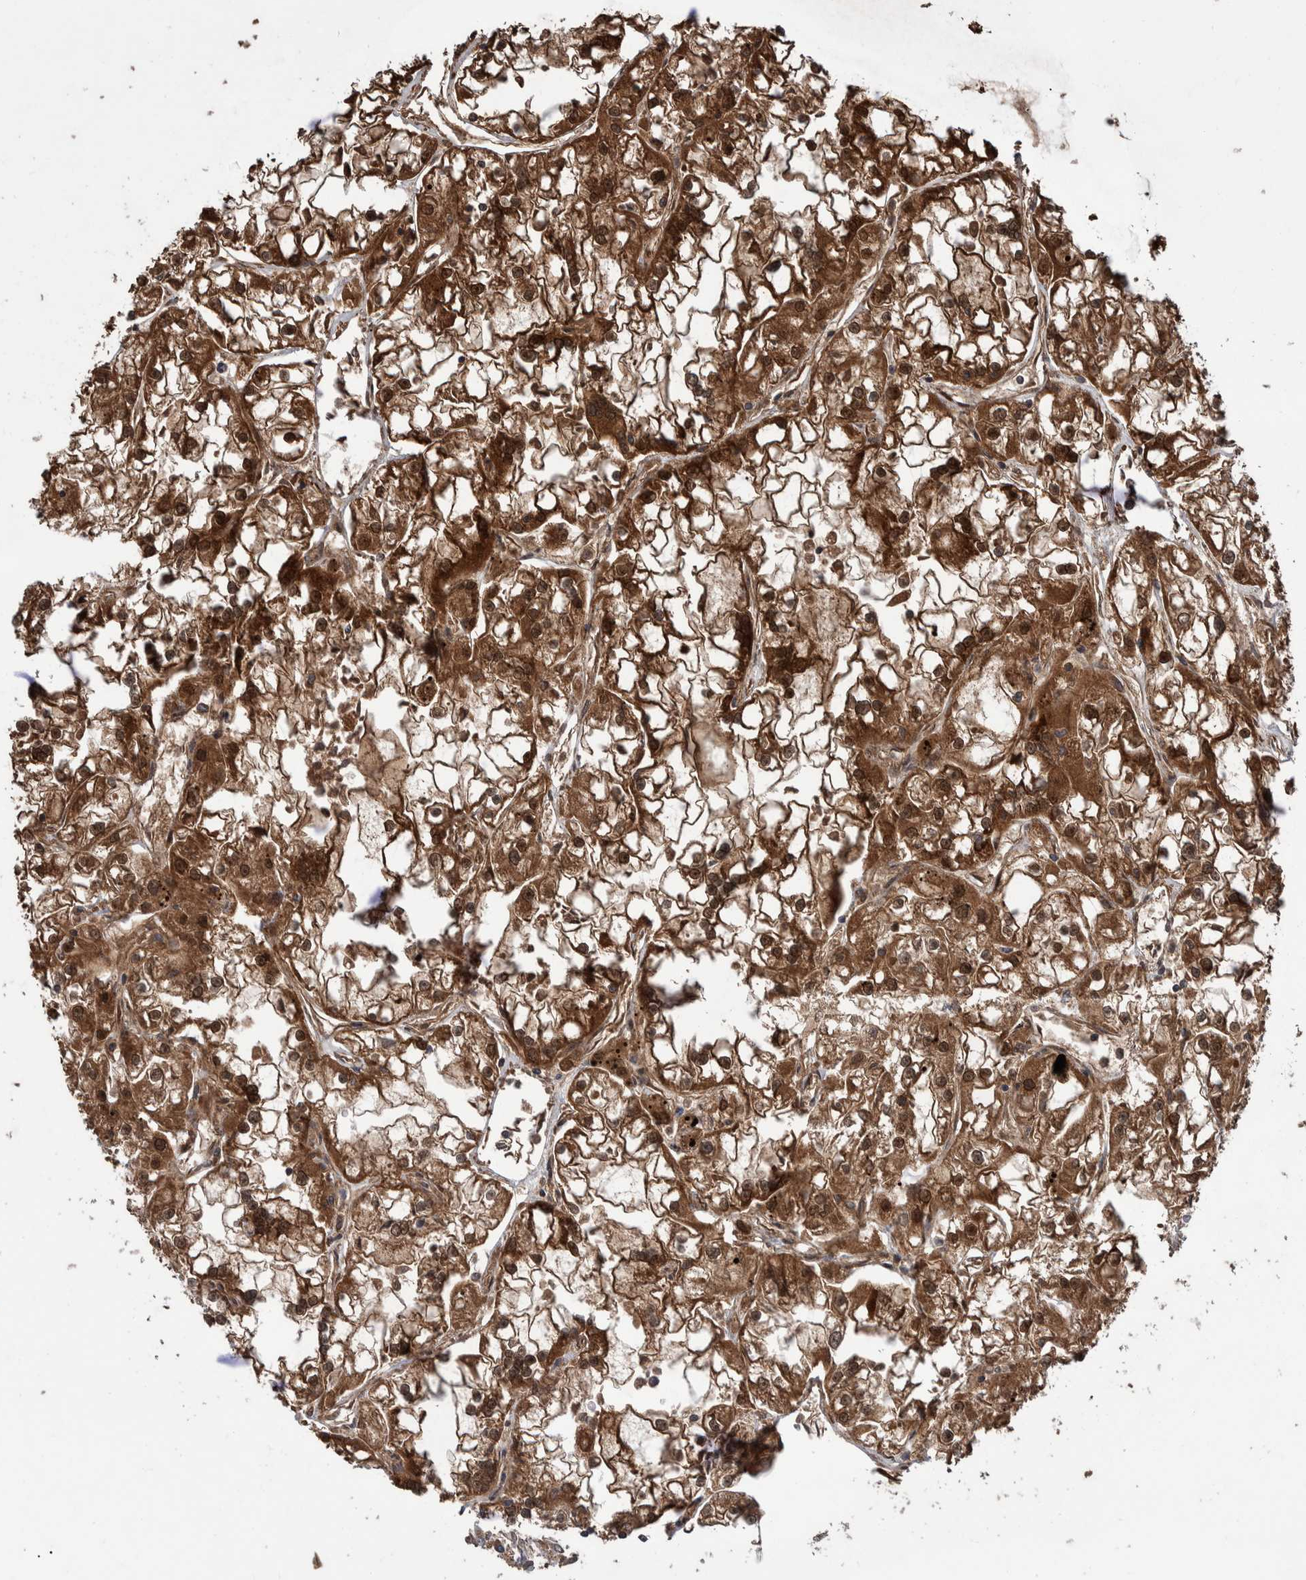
{"staining": {"intensity": "strong", "quantity": ">75%", "location": "cytoplasmic/membranous"}, "tissue": "renal cancer", "cell_type": "Tumor cells", "image_type": "cancer", "snomed": [{"axis": "morphology", "description": "Adenocarcinoma, NOS"}, {"axis": "topography", "description": "Kidney"}], "caption": "Renal adenocarcinoma stained for a protein (brown) displays strong cytoplasmic/membranous positive positivity in about >75% of tumor cells.", "gene": "VBP1", "patient": {"sex": "female", "age": 52}}